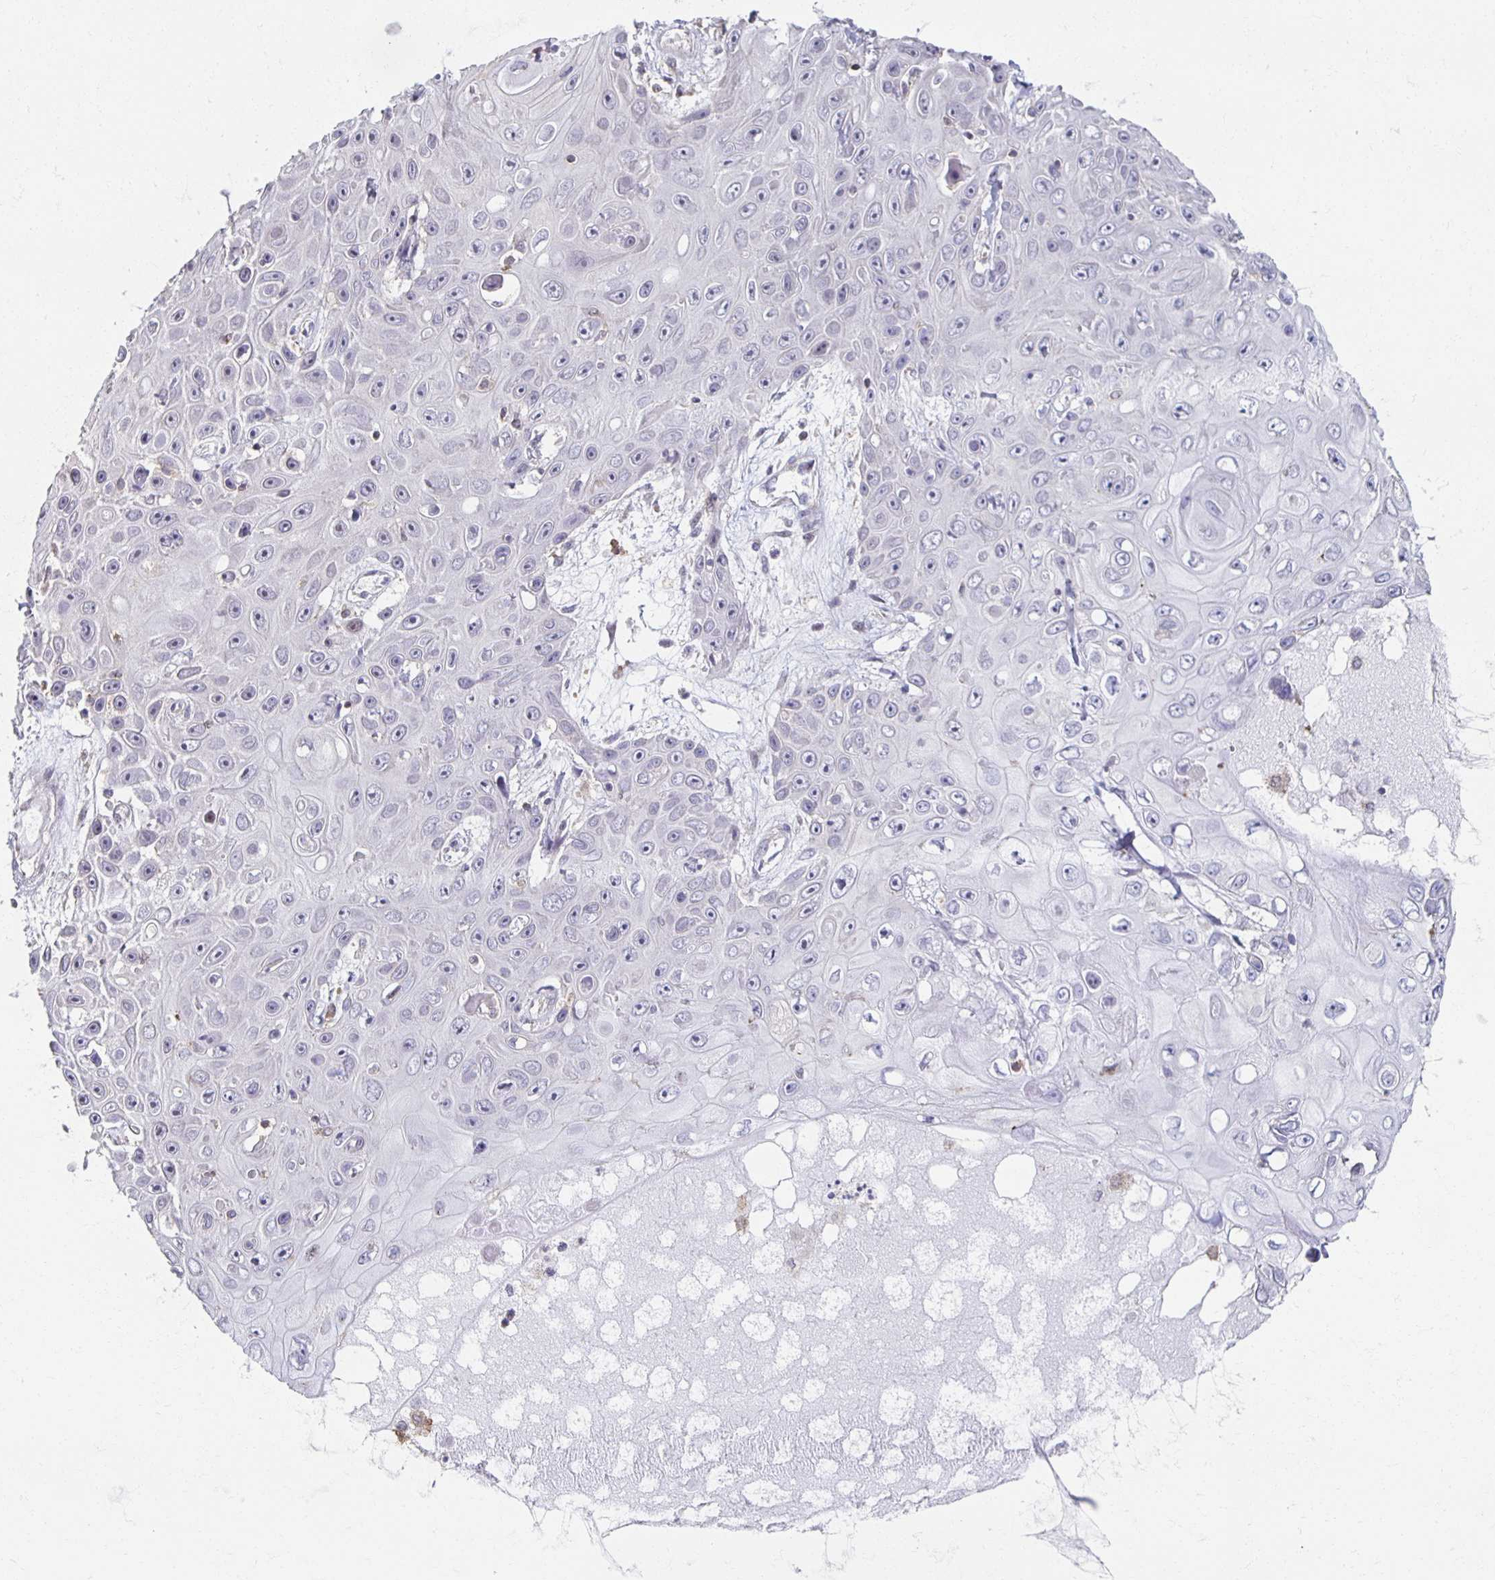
{"staining": {"intensity": "negative", "quantity": "none", "location": "none"}, "tissue": "skin cancer", "cell_type": "Tumor cells", "image_type": "cancer", "snomed": [{"axis": "morphology", "description": "Squamous cell carcinoma, NOS"}, {"axis": "topography", "description": "Skin"}], "caption": "Tumor cells show no significant protein positivity in skin cancer (squamous cell carcinoma).", "gene": "ZNF692", "patient": {"sex": "male", "age": 82}}